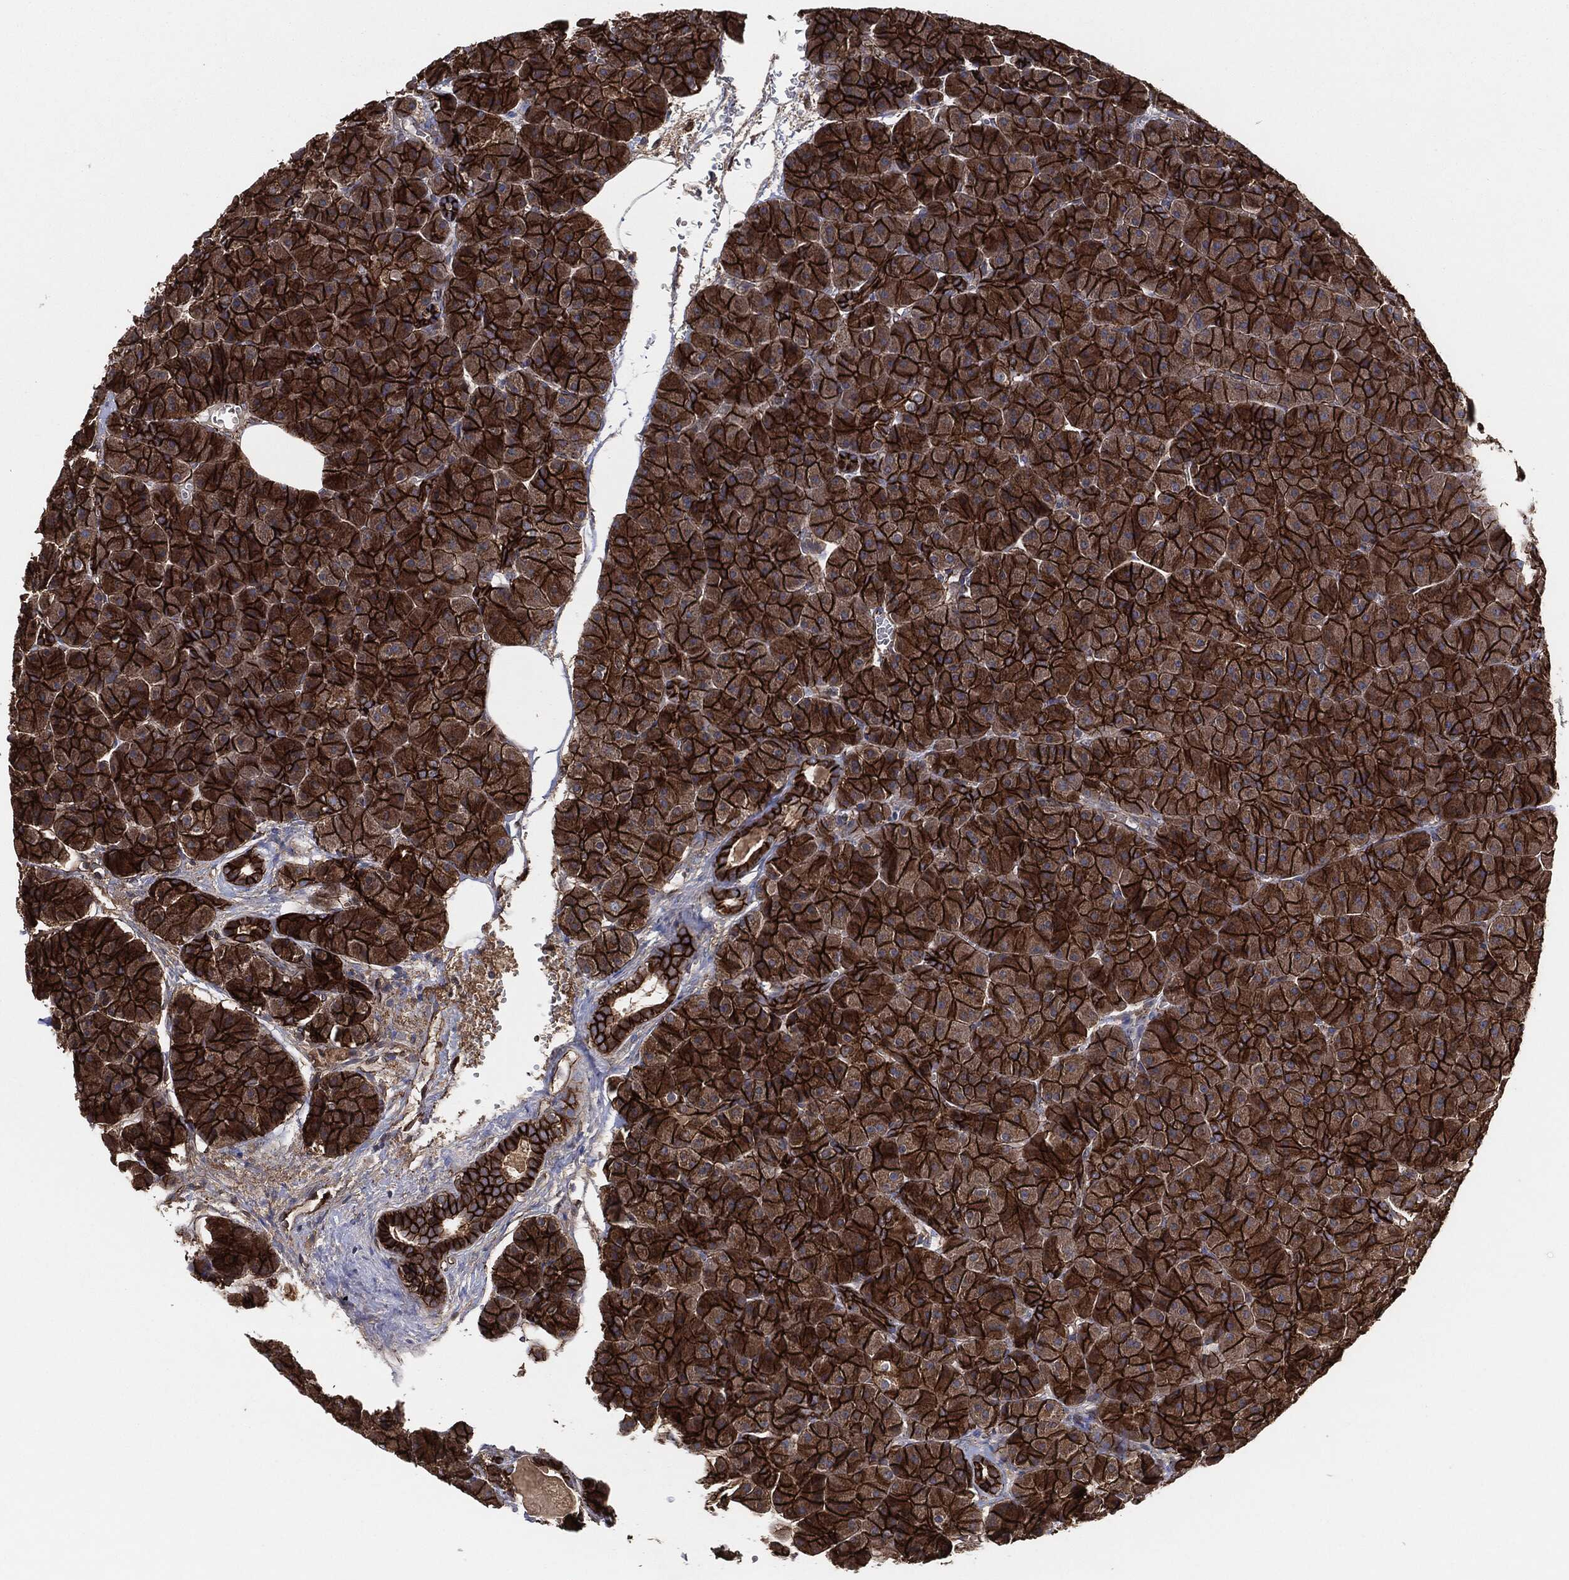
{"staining": {"intensity": "strong", "quantity": ">75%", "location": "cytoplasmic/membranous"}, "tissue": "pancreas", "cell_type": "Exocrine glandular cells", "image_type": "normal", "snomed": [{"axis": "morphology", "description": "Normal tissue, NOS"}, {"axis": "topography", "description": "Pancreas"}], "caption": "This micrograph exhibits unremarkable pancreas stained with immunohistochemistry (IHC) to label a protein in brown. The cytoplasmic/membranous of exocrine glandular cells show strong positivity for the protein. Nuclei are counter-stained blue.", "gene": "CTNNA1", "patient": {"sex": "male", "age": 61}}